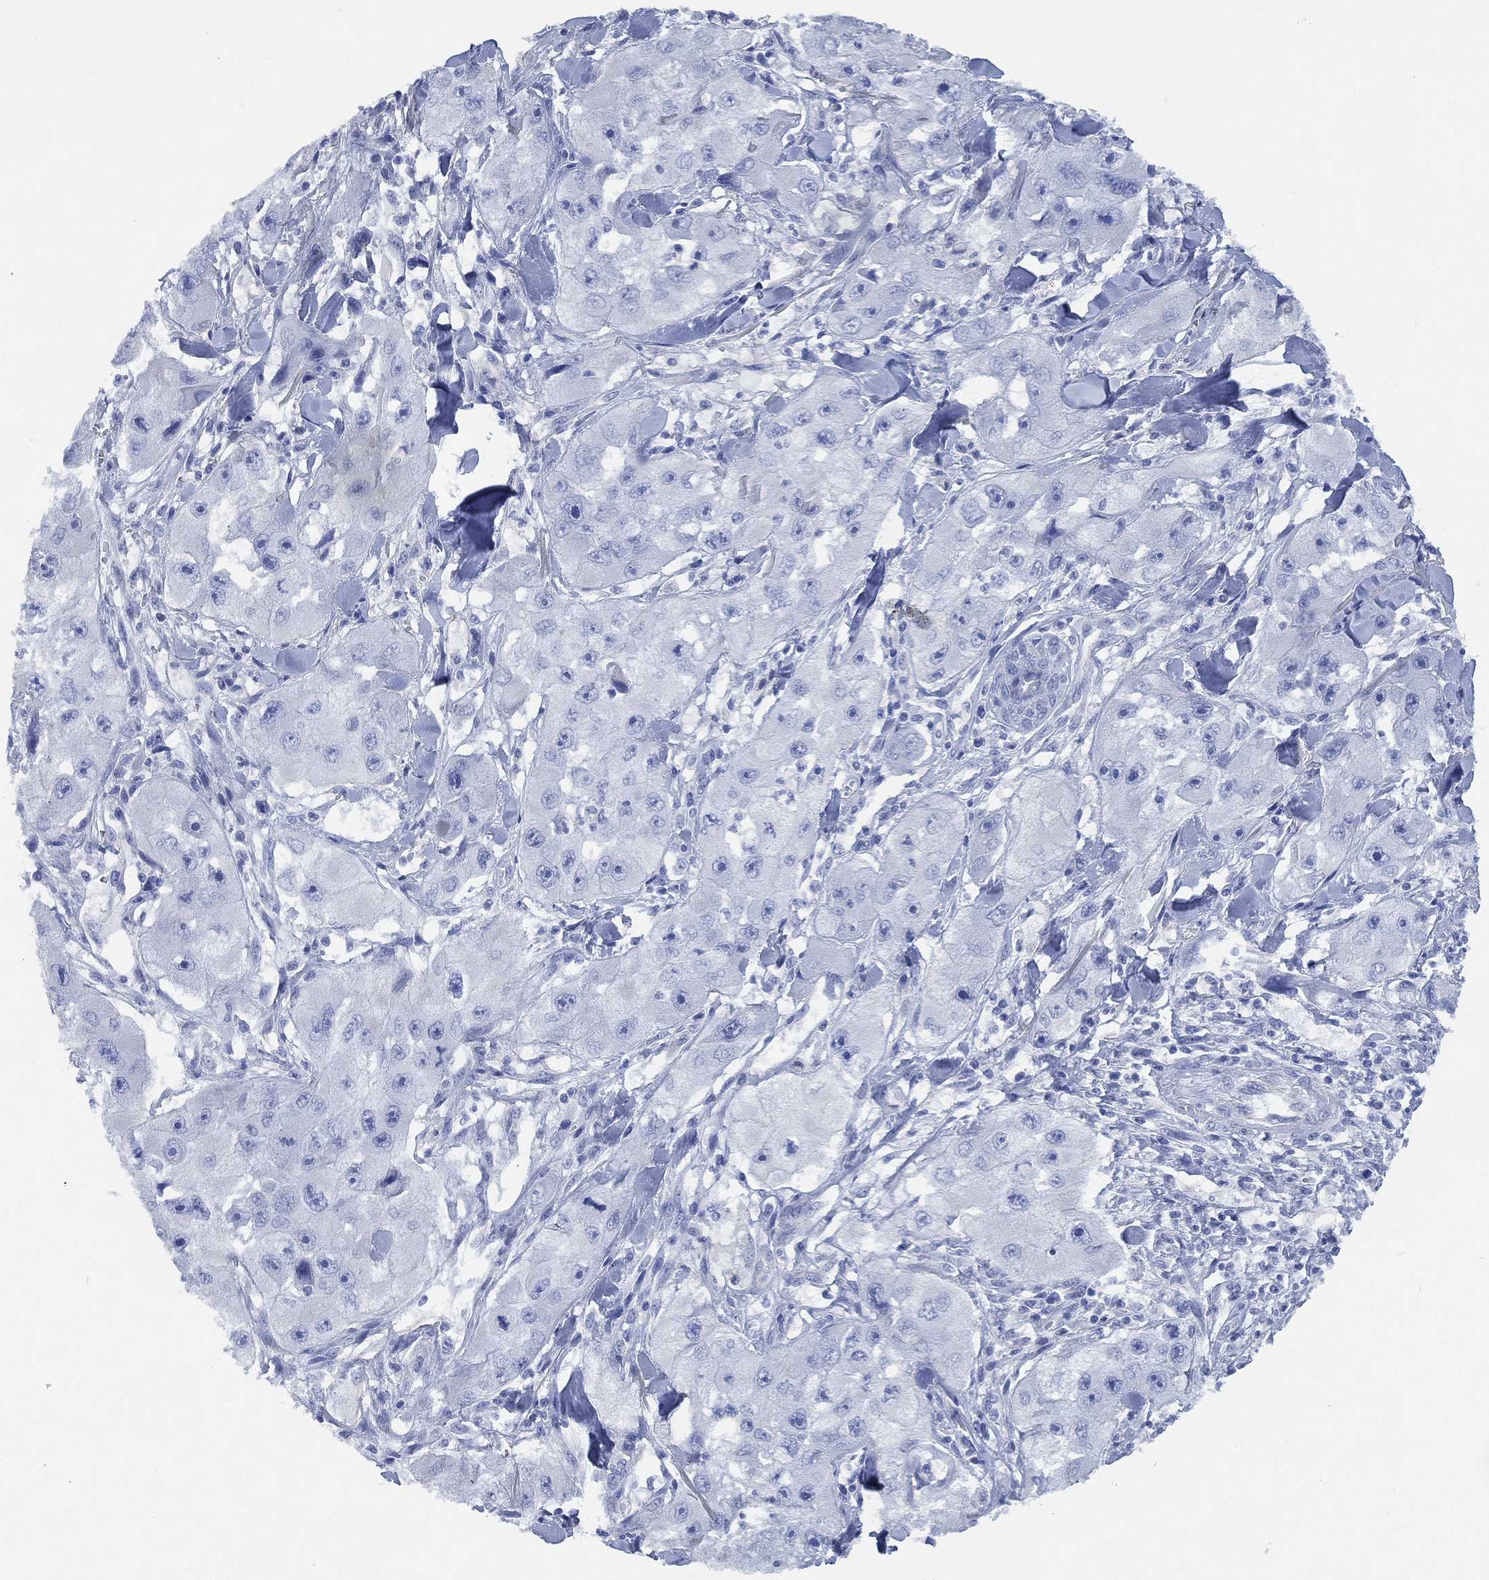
{"staining": {"intensity": "negative", "quantity": "none", "location": "none"}, "tissue": "skin cancer", "cell_type": "Tumor cells", "image_type": "cancer", "snomed": [{"axis": "morphology", "description": "Squamous cell carcinoma, NOS"}, {"axis": "topography", "description": "Skin"}, {"axis": "topography", "description": "Subcutis"}], "caption": "IHC of skin cancer (squamous cell carcinoma) exhibits no staining in tumor cells.", "gene": "CCDC70", "patient": {"sex": "male", "age": 73}}